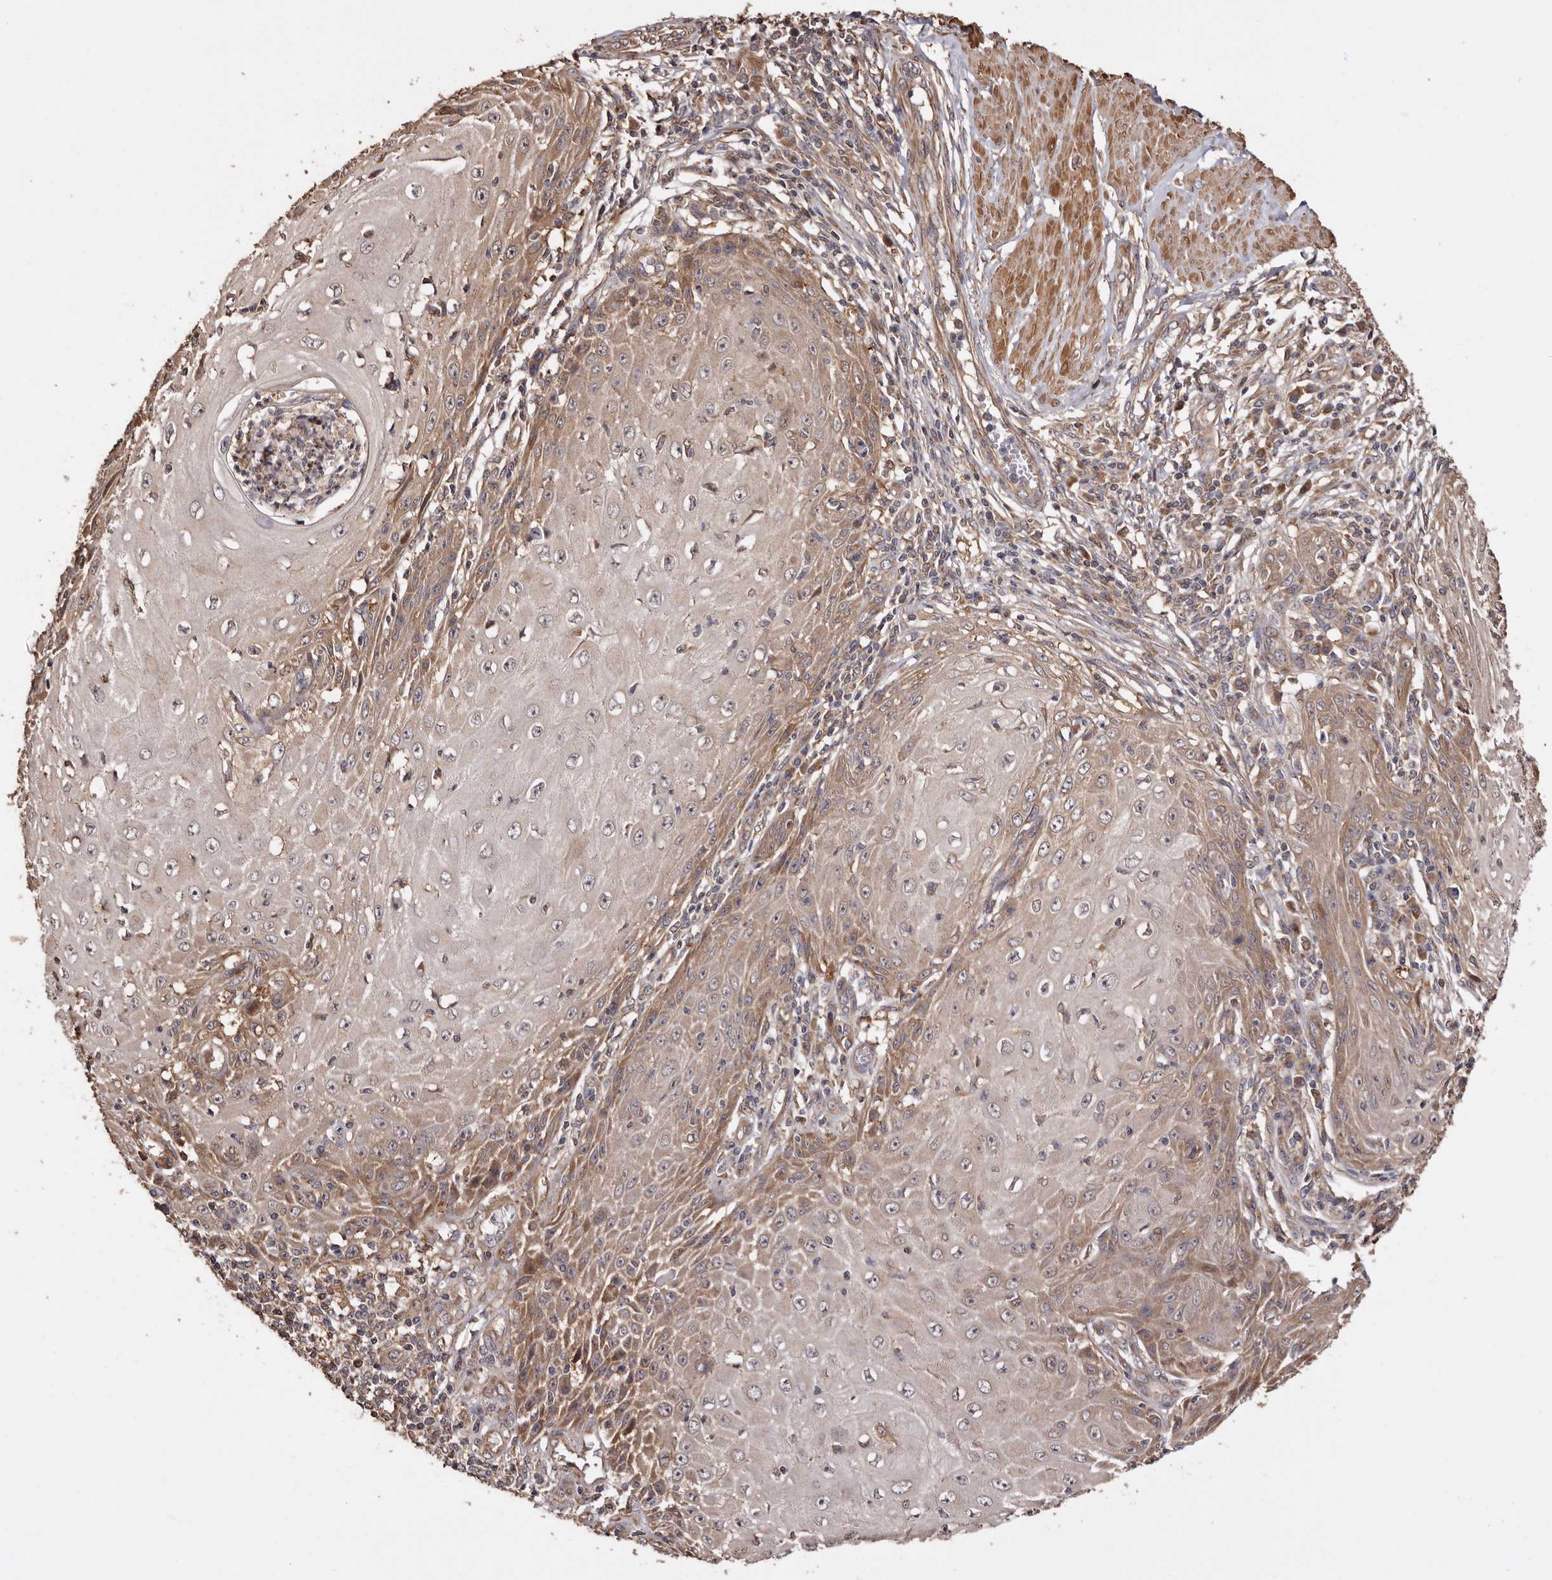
{"staining": {"intensity": "moderate", "quantity": "25%-75%", "location": "cytoplasmic/membranous"}, "tissue": "skin cancer", "cell_type": "Tumor cells", "image_type": "cancer", "snomed": [{"axis": "morphology", "description": "Squamous cell carcinoma, NOS"}, {"axis": "topography", "description": "Skin"}], "caption": "Protein staining by immunohistochemistry (IHC) exhibits moderate cytoplasmic/membranous expression in approximately 25%-75% of tumor cells in skin cancer. (DAB (3,3'-diaminobenzidine) IHC with brightfield microscopy, high magnification).", "gene": "COQ8B", "patient": {"sex": "female", "age": 73}}